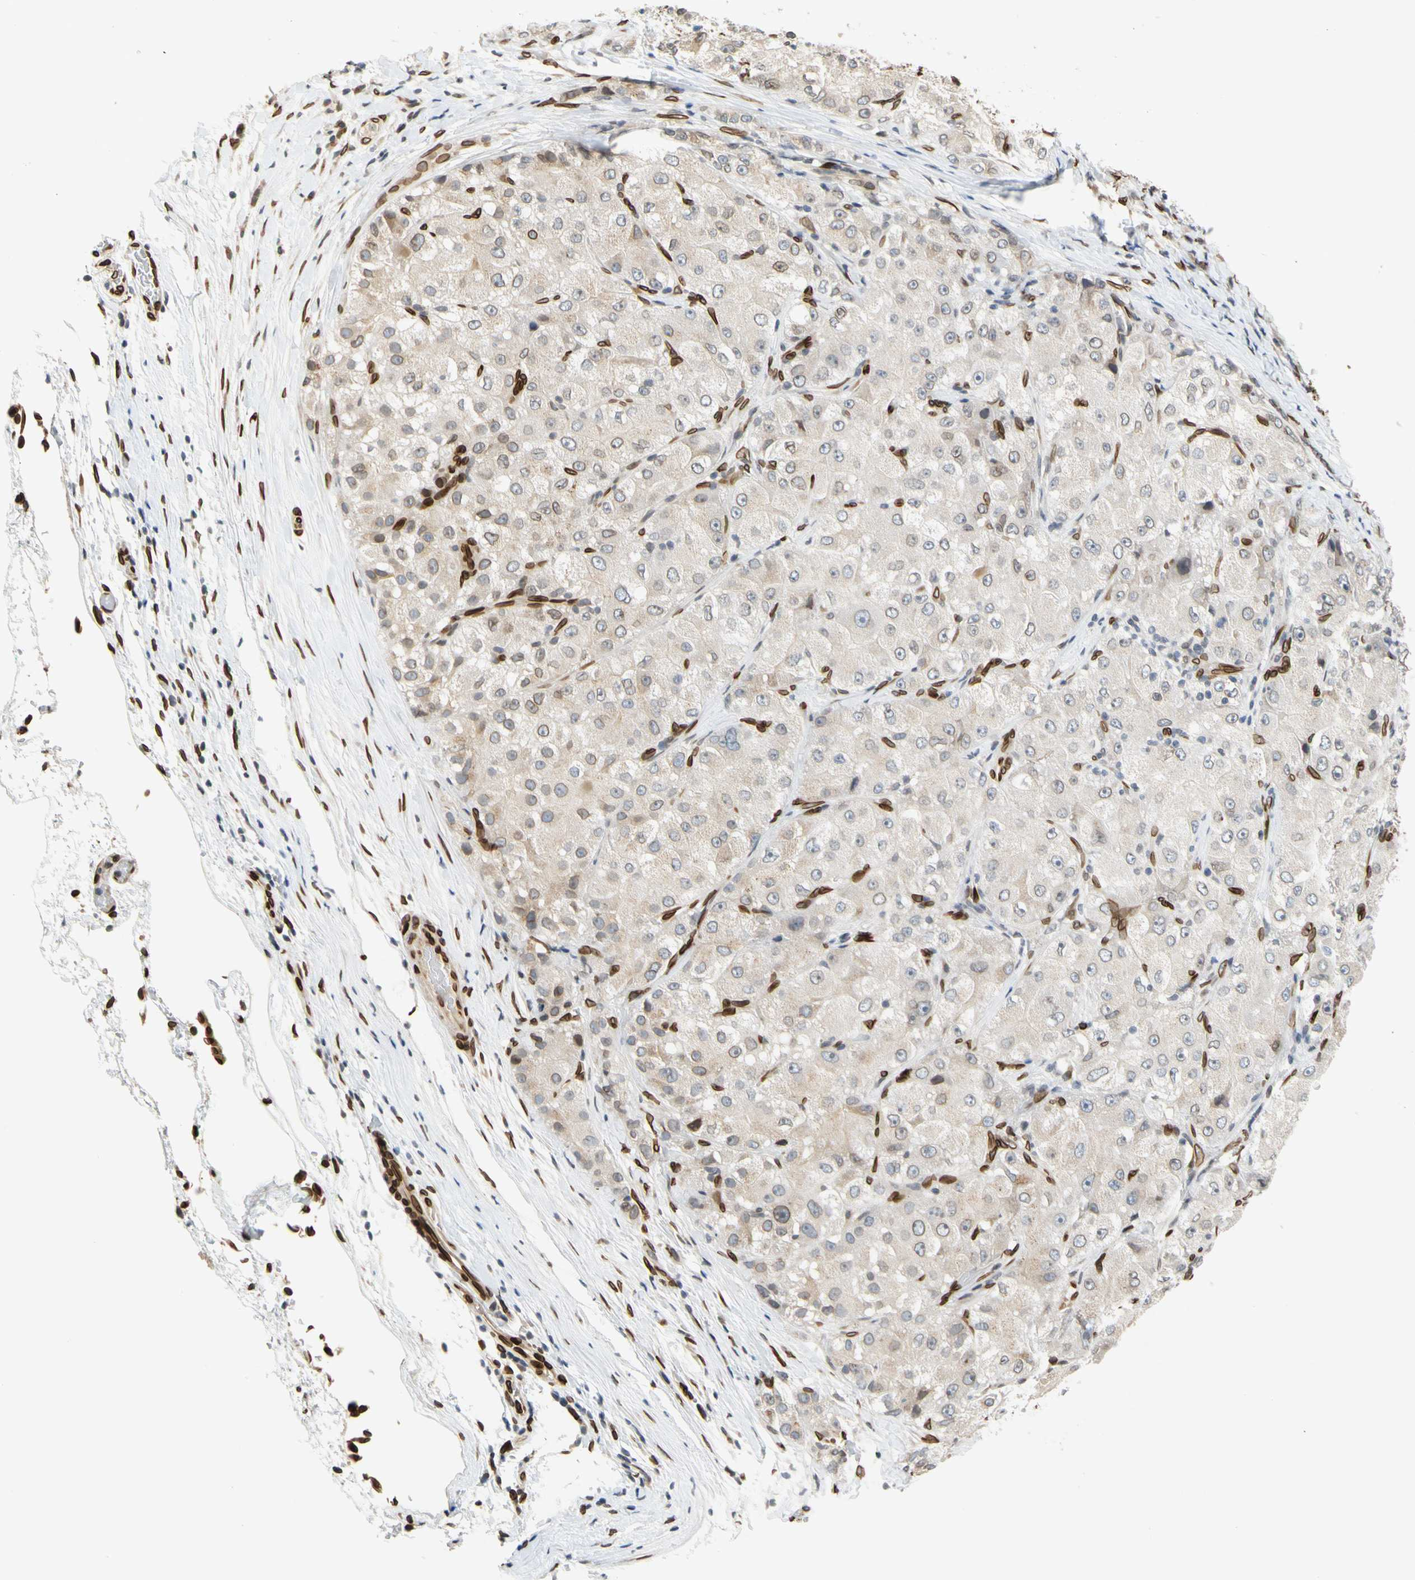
{"staining": {"intensity": "weak", "quantity": ">75%", "location": "cytoplasmic/membranous,nuclear"}, "tissue": "liver cancer", "cell_type": "Tumor cells", "image_type": "cancer", "snomed": [{"axis": "morphology", "description": "Carcinoma, Hepatocellular, NOS"}, {"axis": "topography", "description": "Liver"}], "caption": "Immunohistochemistry (IHC) photomicrograph of neoplastic tissue: human liver hepatocellular carcinoma stained using immunohistochemistry (IHC) displays low levels of weak protein expression localized specifically in the cytoplasmic/membranous and nuclear of tumor cells, appearing as a cytoplasmic/membranous and nuclear brown color.", "gene": "SUN1", "patient": {"sex": "male", "age": 80}}